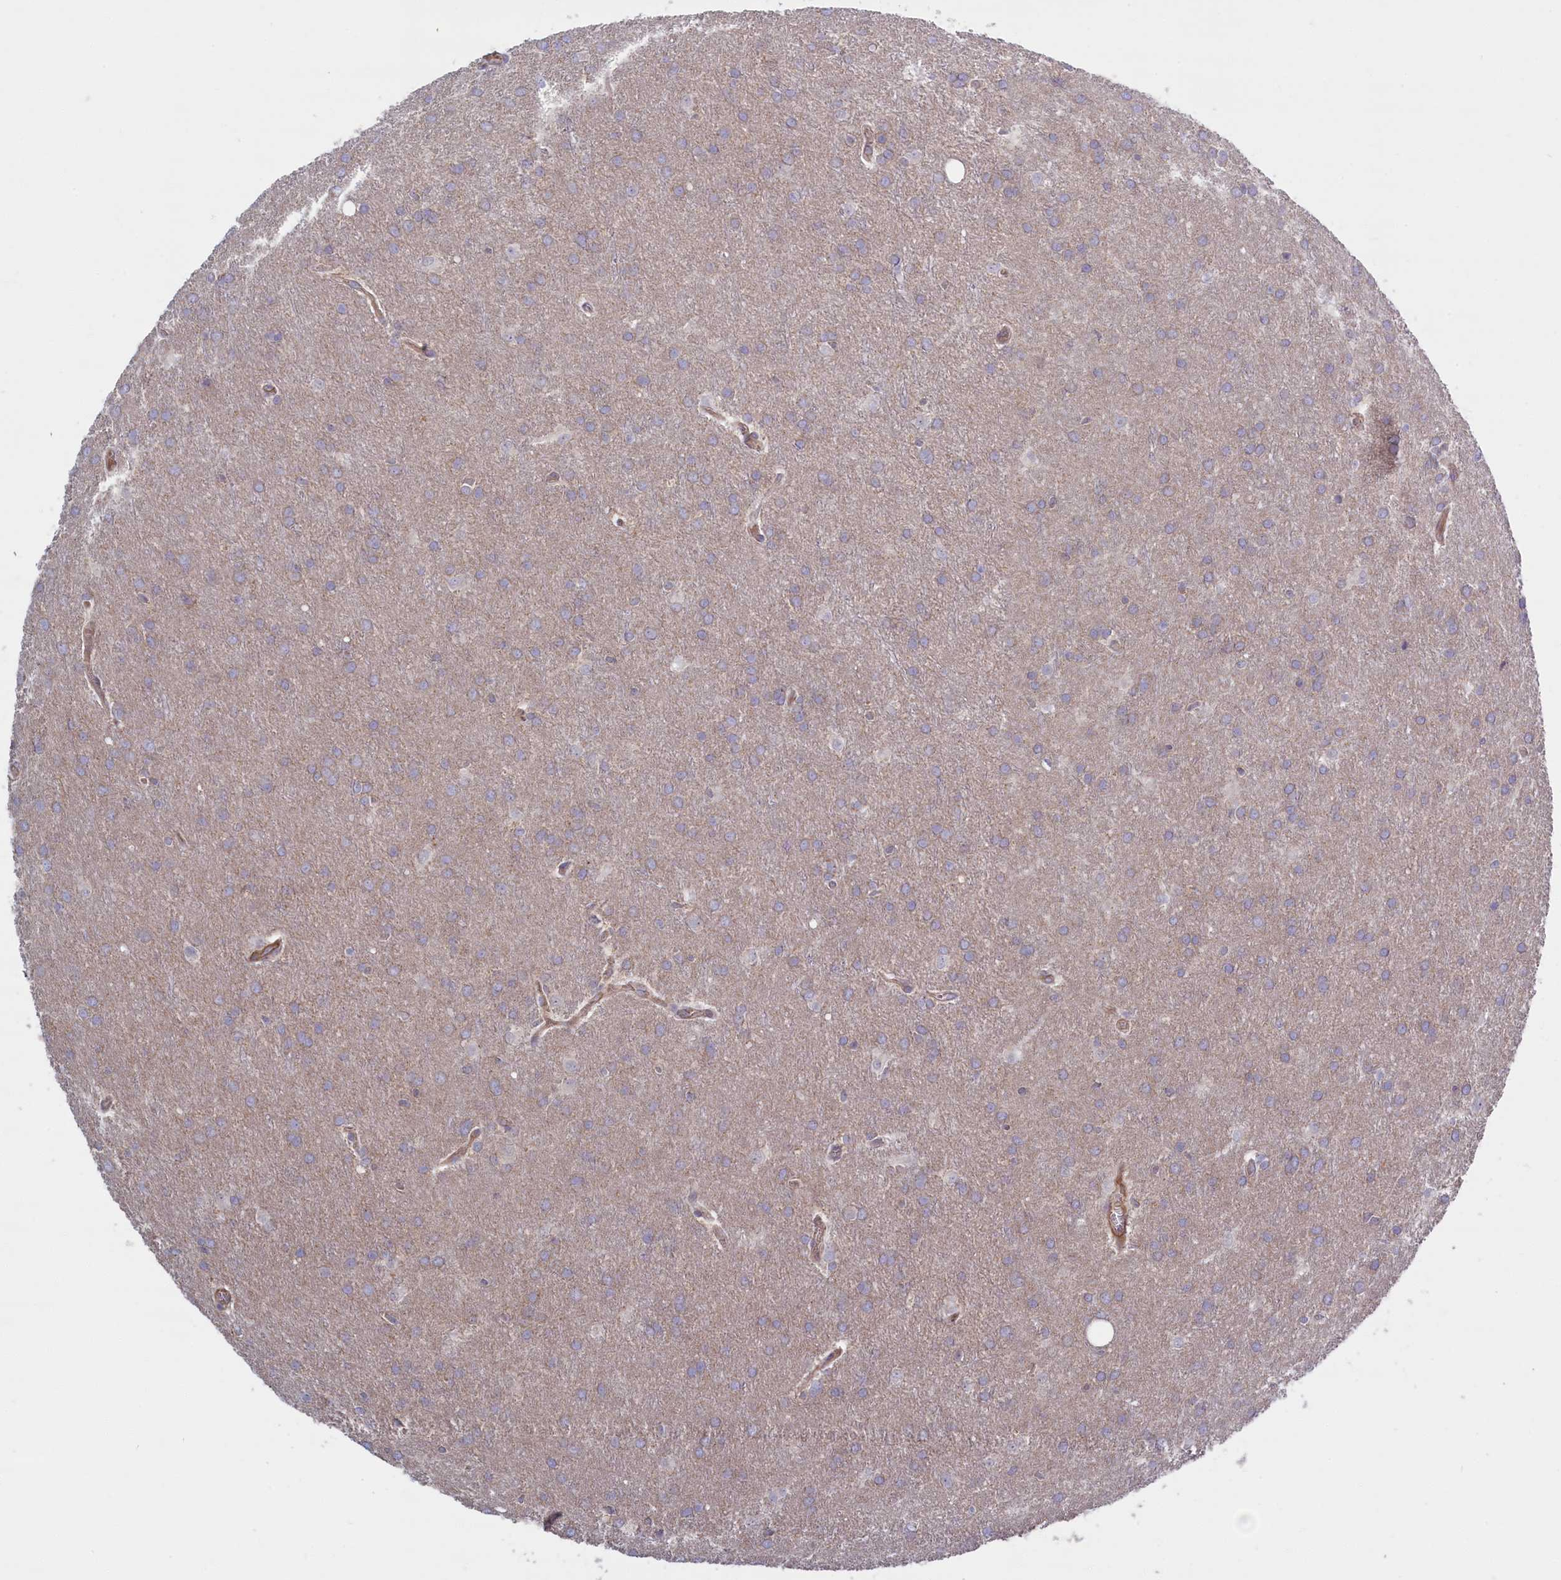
{"staining": {"intensity": "negative", "quantity": "none", "location": "none"}, "tissue": "glioma", "cell_type": "Tumor cells", "image_type": "cancer", "snomed": [{"axis": "morphology", "description": "Glioma, malignant, Low grade"}, {"axis": "topography", "description": "Brain"}], "caption": "This is an IHC photomicrograph of human malignant glioma (low-grade). There is no expression in tumor cells.", "gene": "TRPM4", "patient": {"sex": "female", "age": 32}}